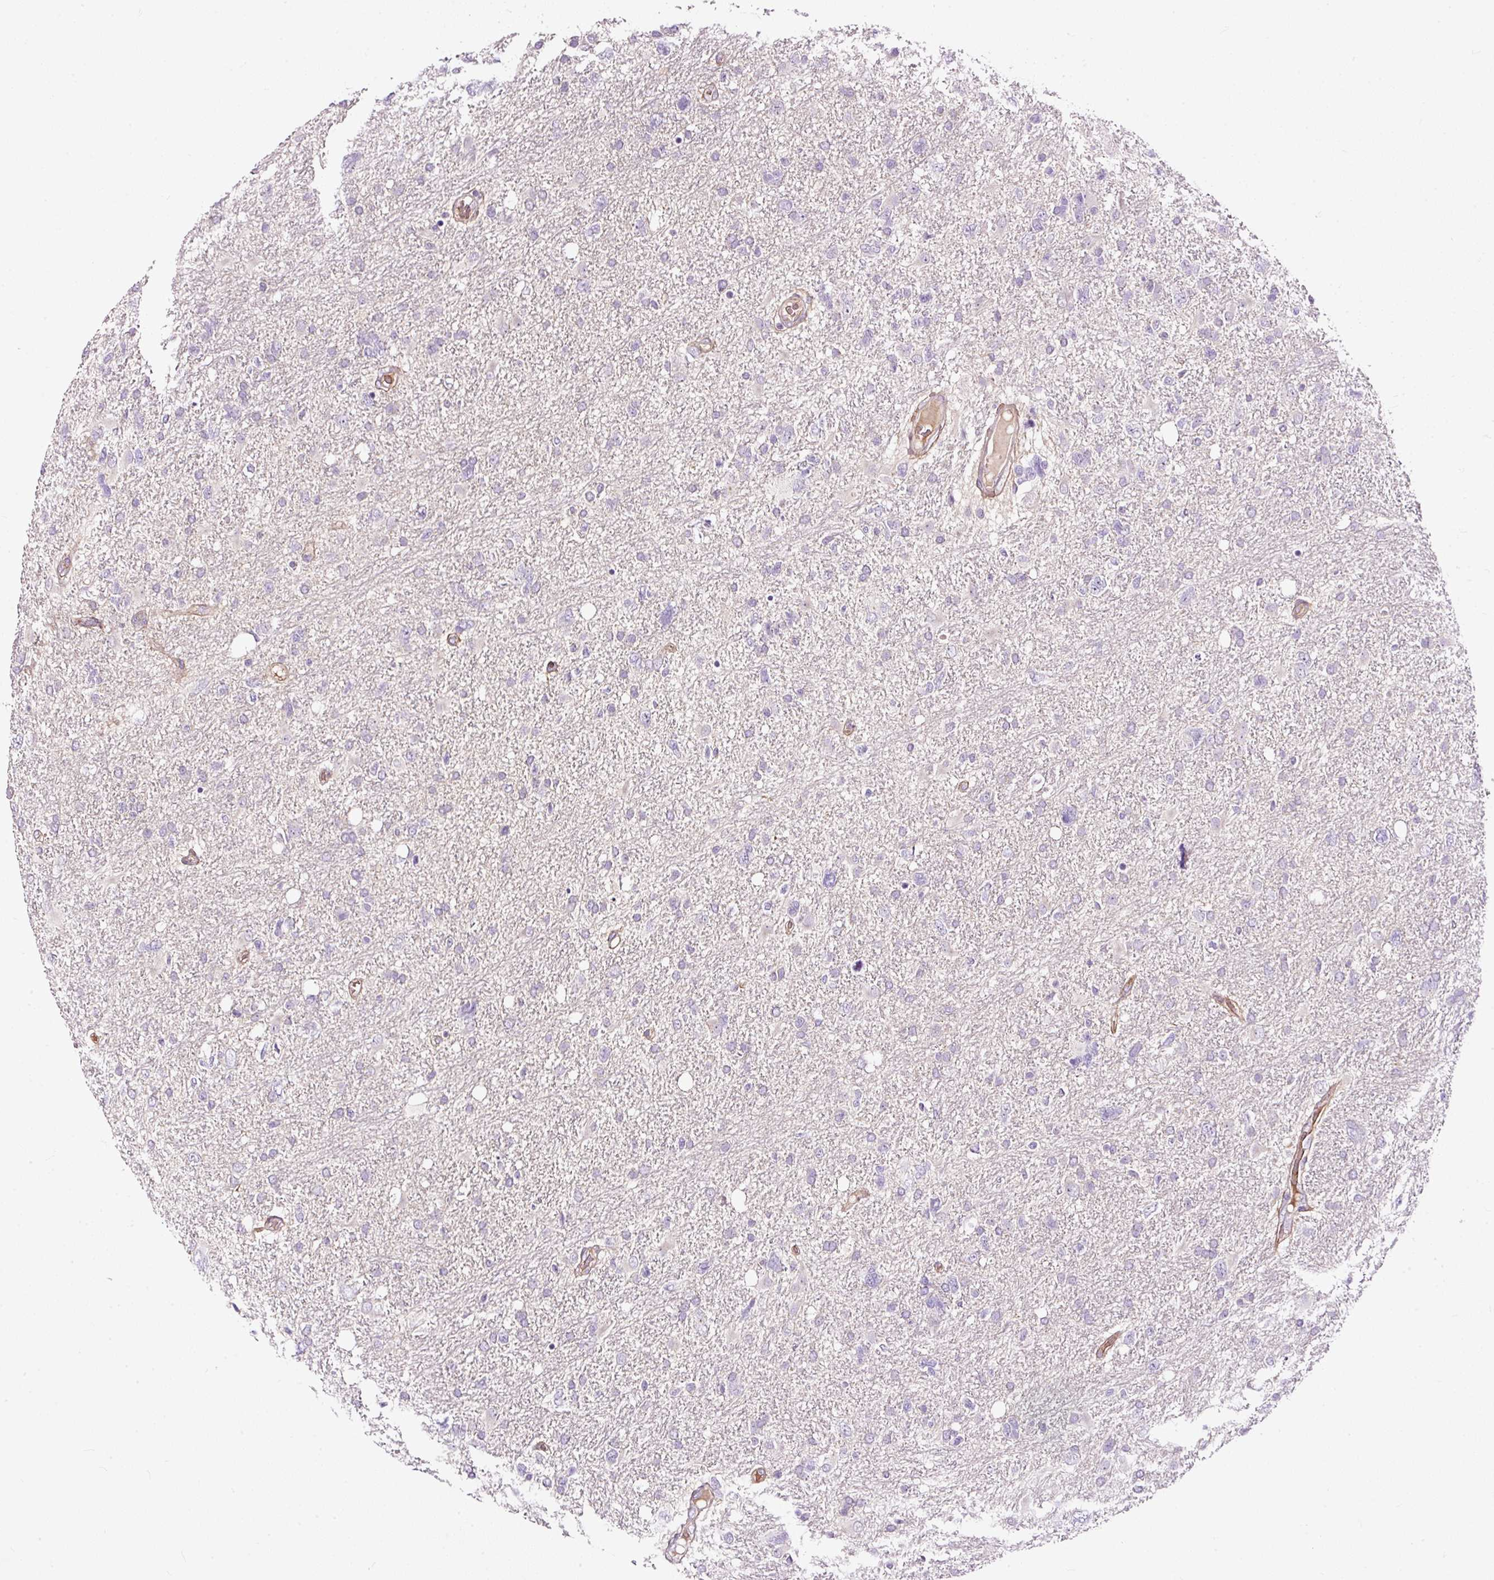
{"staining": {"intensity": "negative", "quantity": "none", "location": "none"}, "tissue": "glioma", "cell_type": "Tumor cells", "image_type": "cancer", "snomed": [{"axis": "morphology", "description": "Glioma, malignant, High grade"}, {"axis": "topography", "description": "Brain"}], "caption": "This micrograph is of glioma stained with immunohistochemistry (IHC) to label a protein in brown with the nuclei are counter-stained blue. There is no expression in tumor cells.", "gene": "USHBP1", "patient": {"sex": "male", "age": 61}}